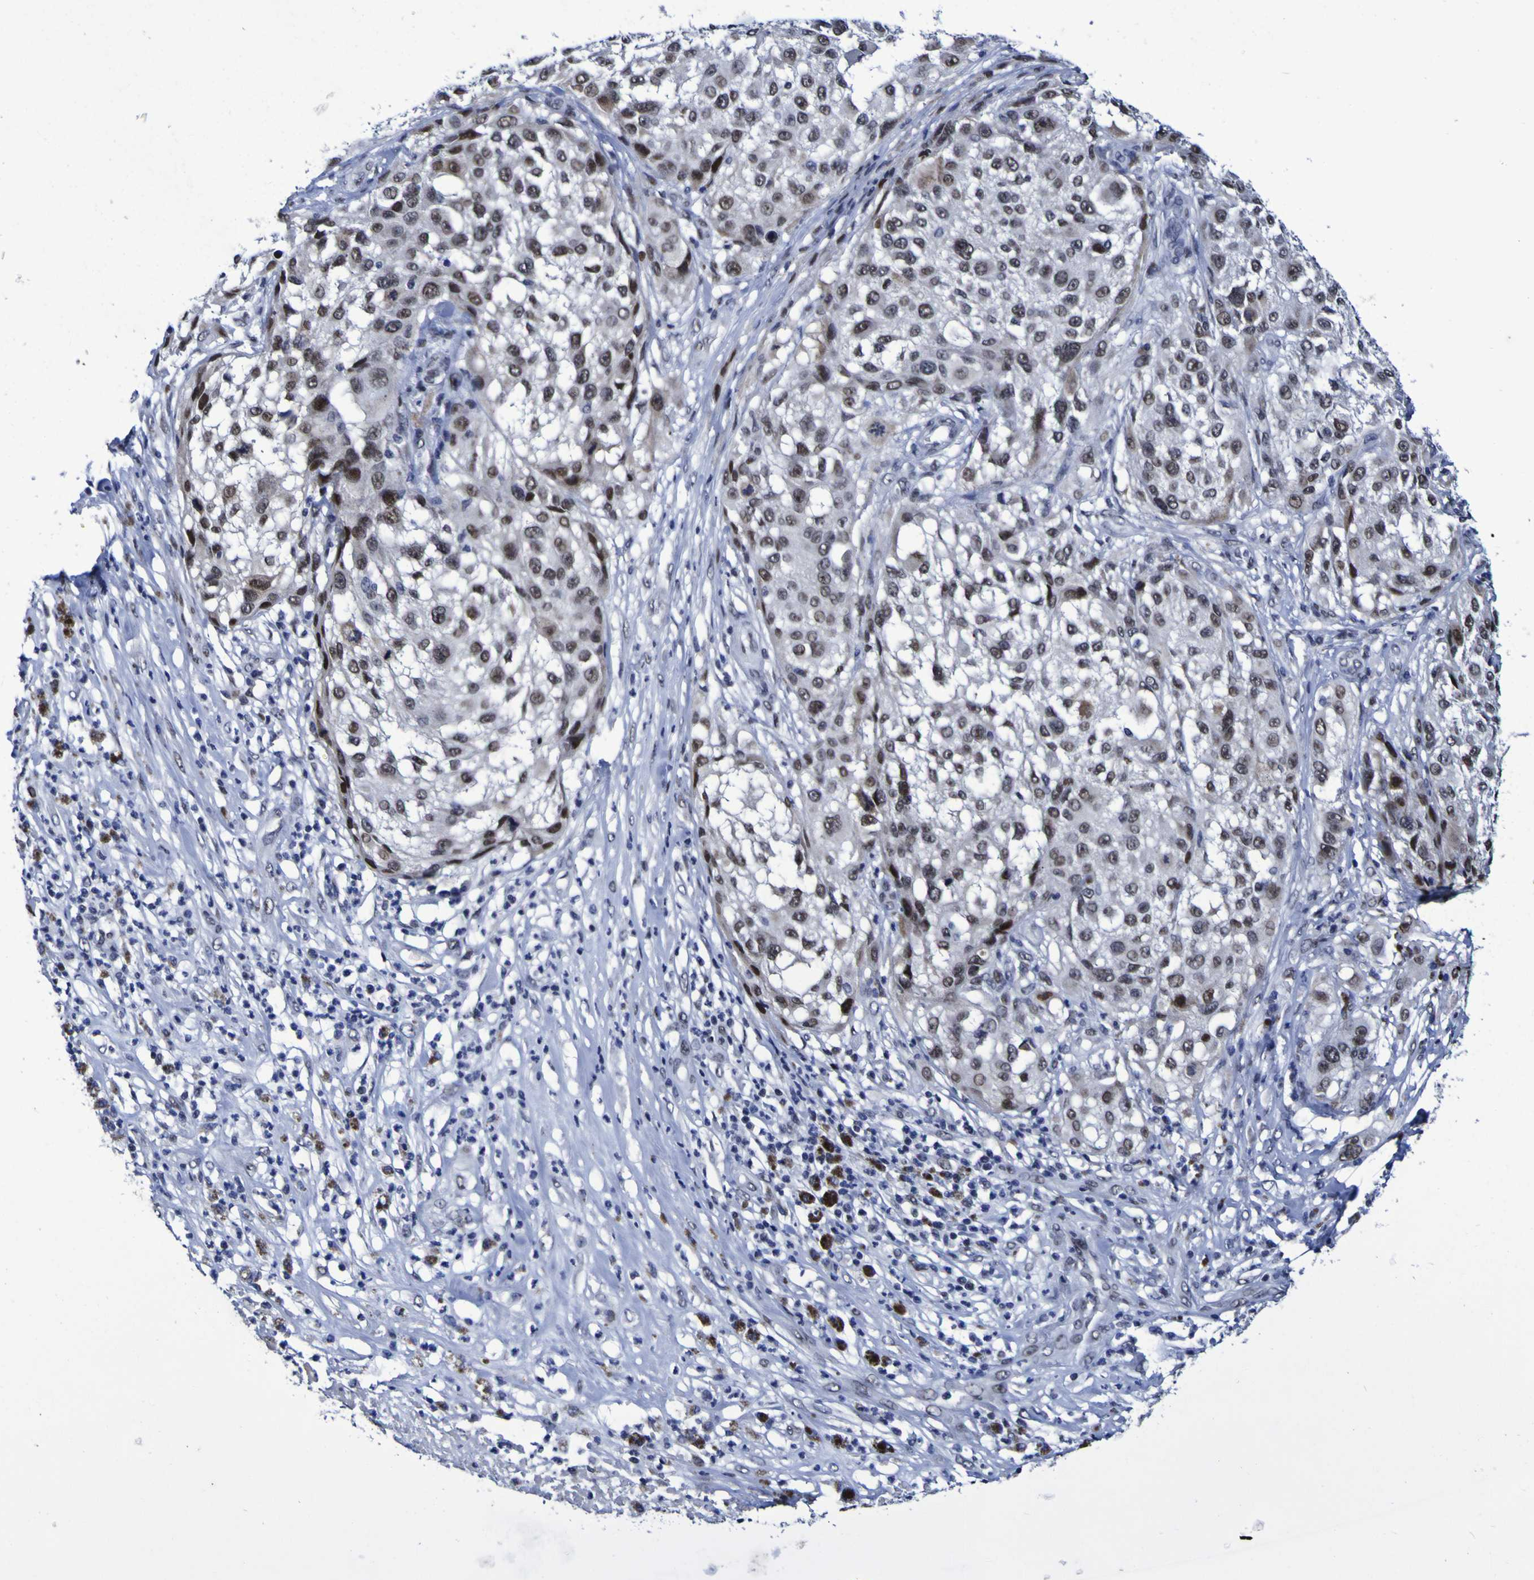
{"staining": {"intensity": "moderate", "quantity": "25%-75%", "location": "nuclear"}, "tissue": "melanoma", "cell_type": "Tumor cells", "image_type": "cancer", "snomed": [{"axis": "morphology", "description": "Necrosis, NOS"}, {"axis": "morphology", "description": "Malignant melanoma, NOS"}, {"axis": "topography", "description": "Skin"}], "caption": "Protein analysis of malignant melanoma tissue shows moderate nuclear staining in approximately 25%-75% of tumor cells.", "gene": "MBD3", "patient": {"sex": "female", "age": 87}}